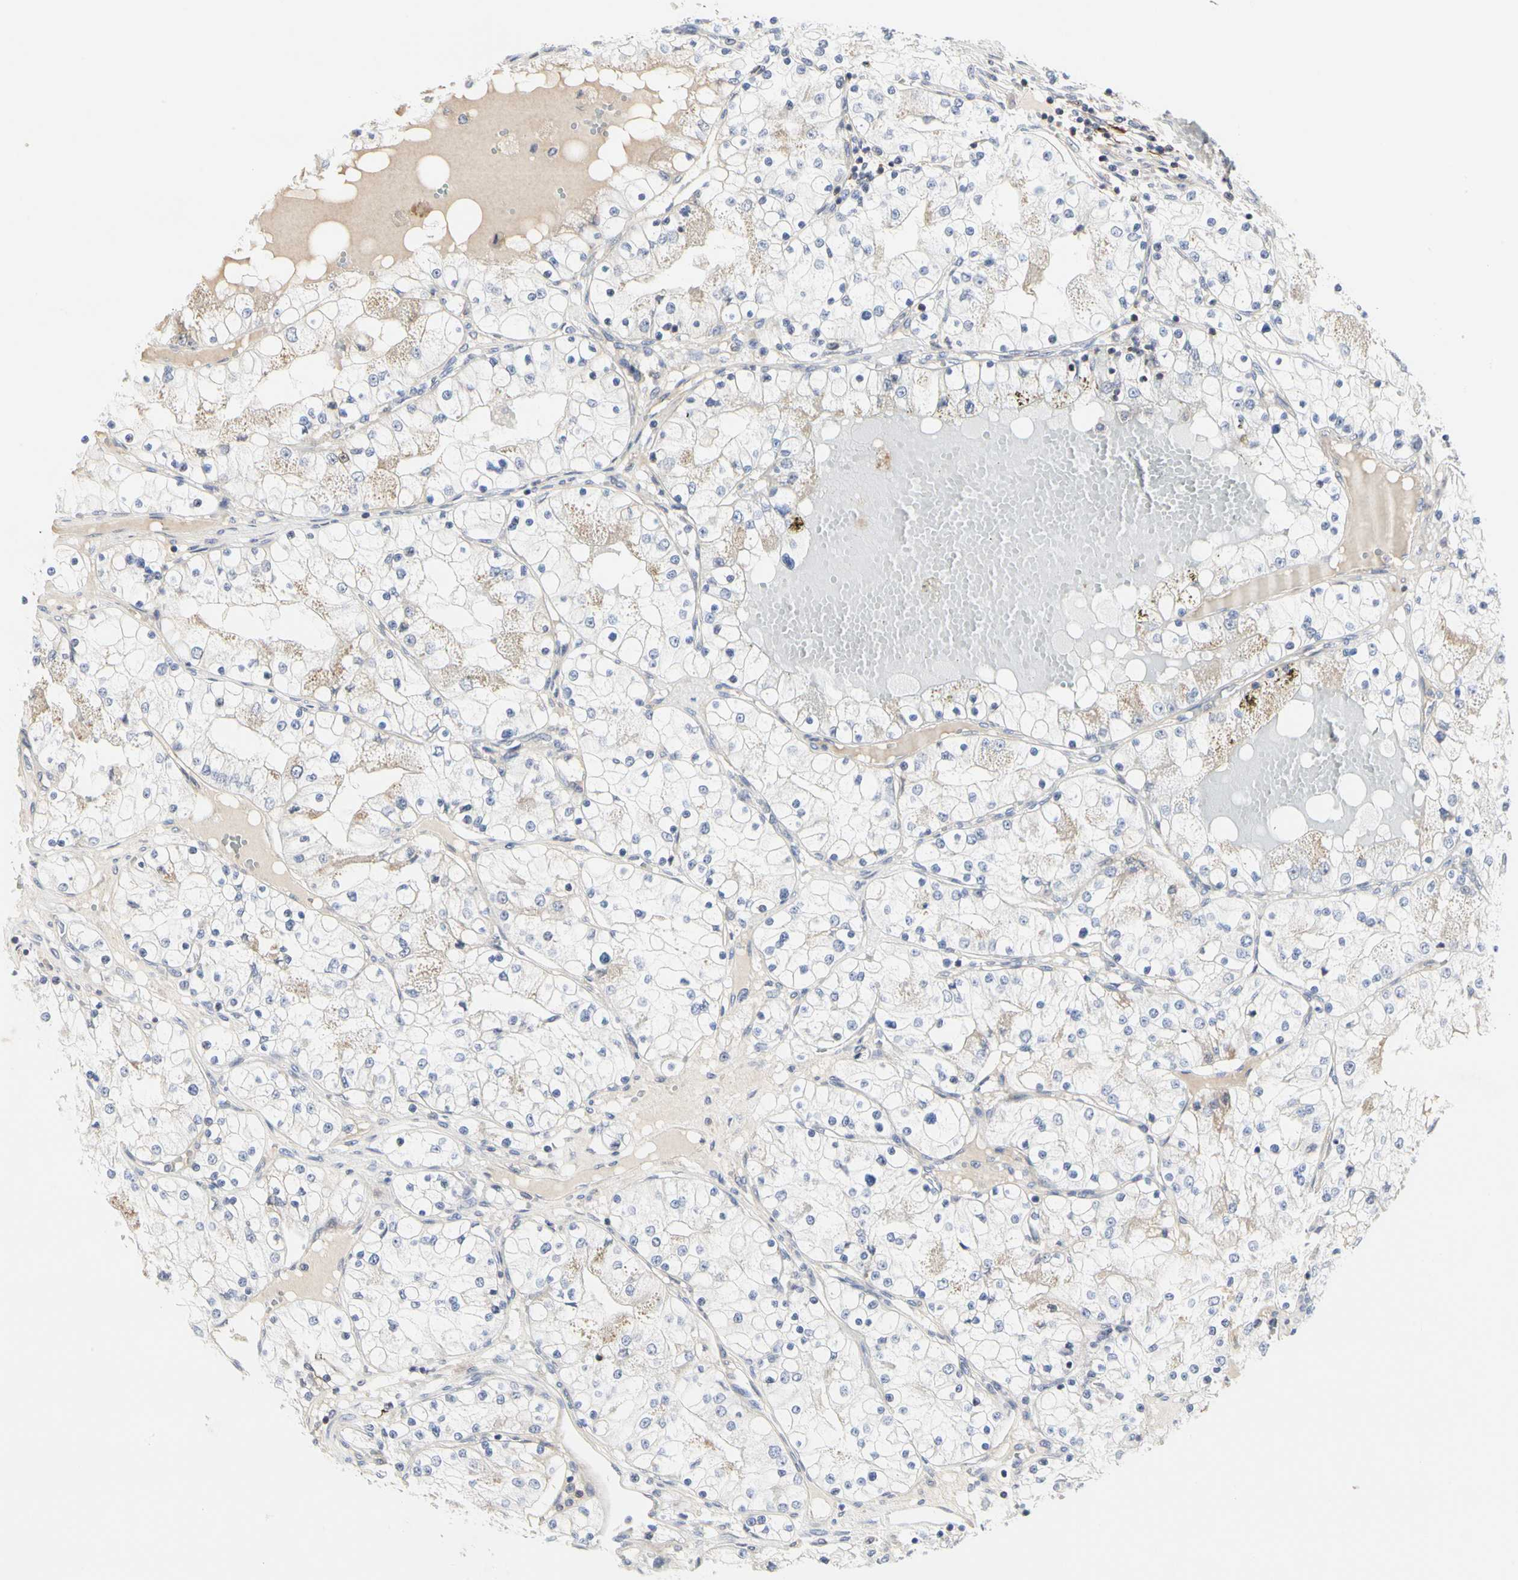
{"staining": {"intensity": "negative", "quantity": "none", "location": "none"}, "tissue": "renal cancer", "cell_type": "Tumor cells", "image_type": "cancer", "snomed": [{"axis": "morphology", "description": "Adenocarcinoma, NOS"}, {"axis": "topography", "description": "Kidney"}], "caption": "Immunohistochemistry of renal cancer (adenocarcinoma) exhibits no positivity in tumor cells.", "gene": "SHANK2", "patient": {"sex": "male", "age": 68}}